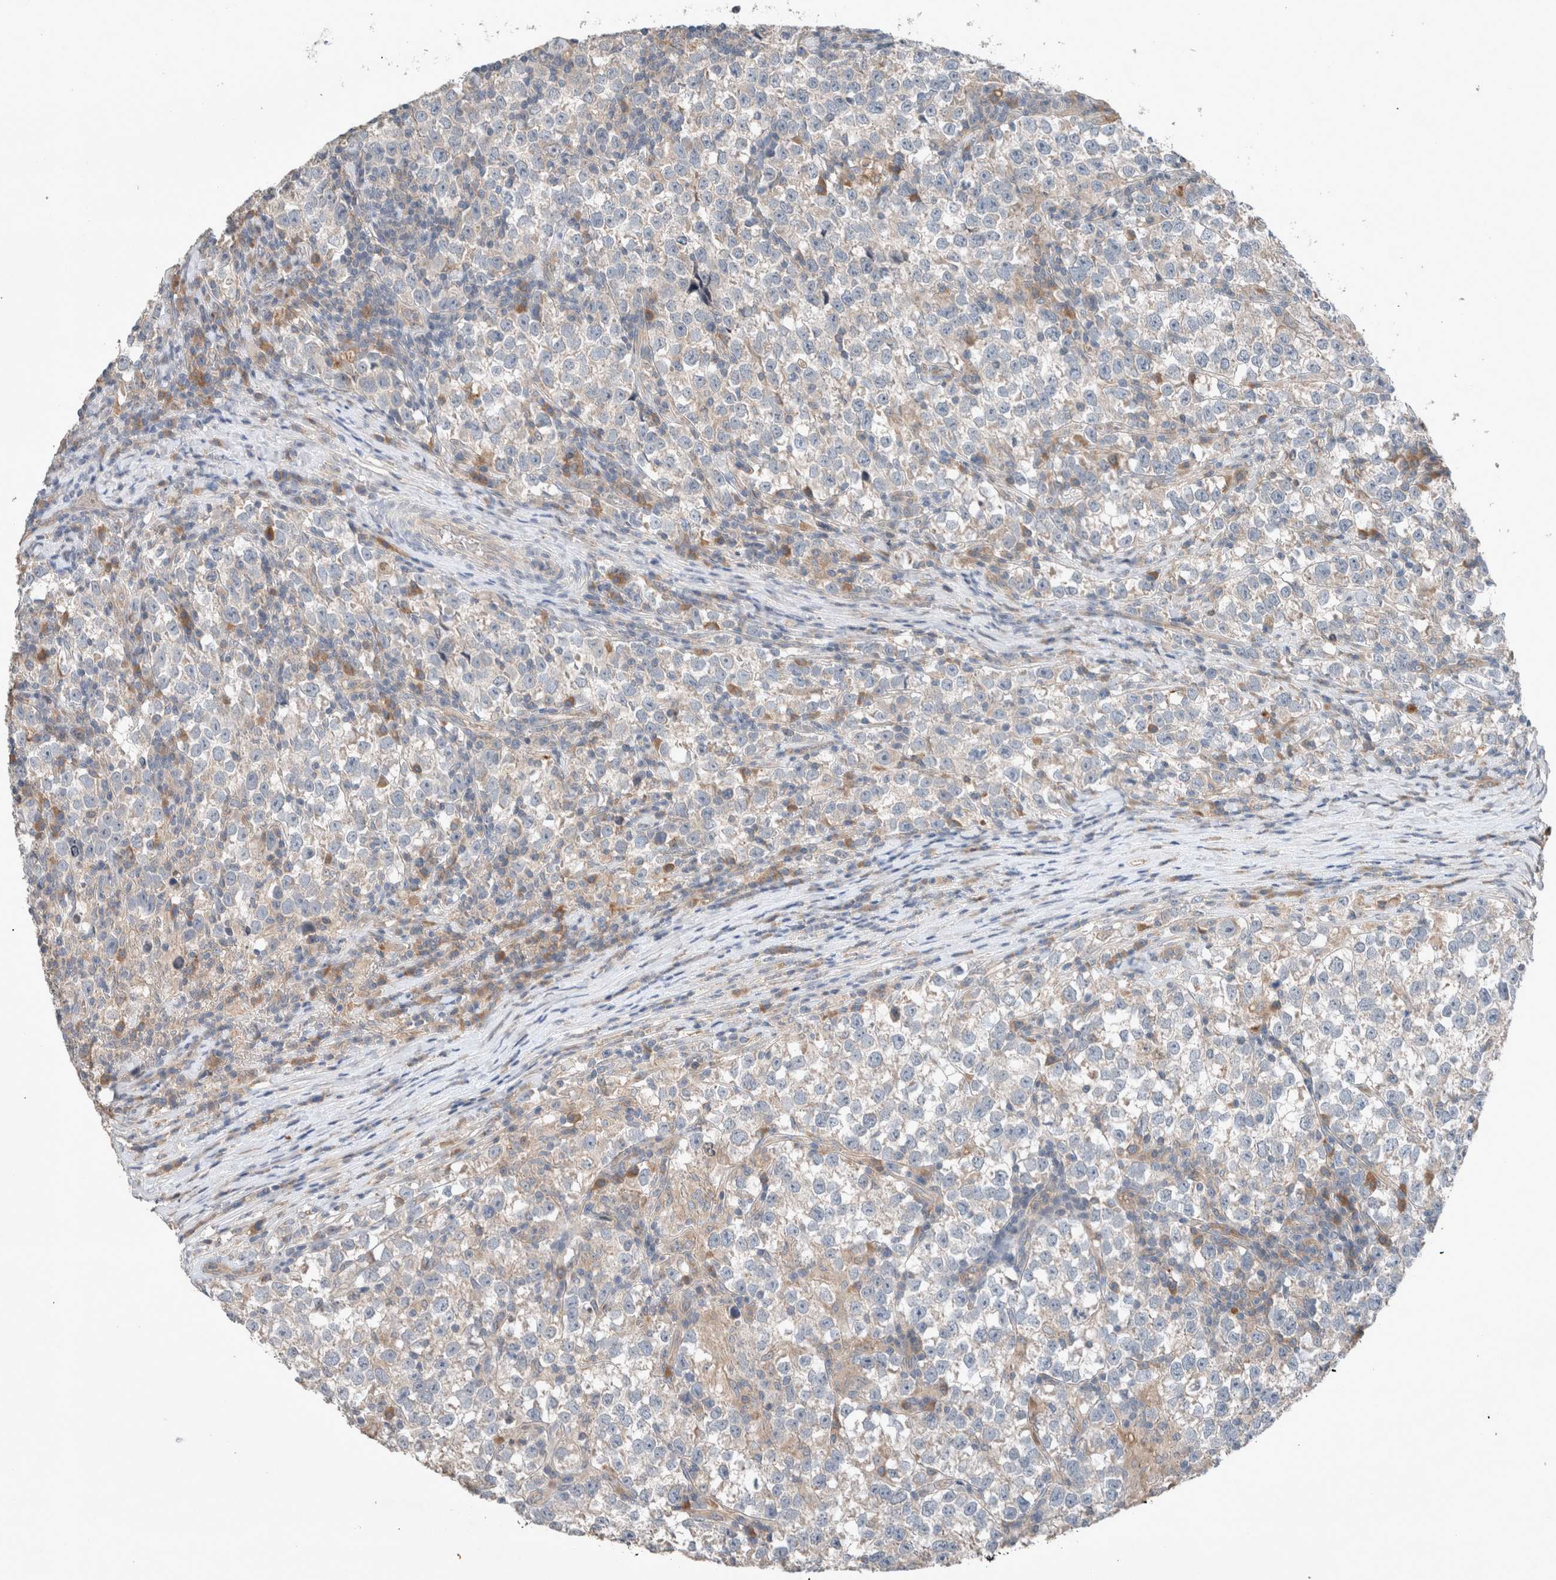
{"staining": {"intensity": "negative", "quantity": "none", "location": "none"}, "tissue": "testis cancer", "cell_type": "Tumor cells", "image_type": "cancer", "snomed": [{"axis": "morphology", "description": "Normal tissue, NOS"}, {"axis": "morphology", "description": "Seminoma, NOS"}, {"axis": "topography", "description": "Testis"}], "caption": "This micrograph is of testis cancer stained with immunohistochemistry to label a protein in brown with the nuclei are counter-stained blue. There is no staining in tumor cells. (DAB immunohistochemistry, high magnification).", "gene": "UGCG", "patient": {"sex": "male", "age": 43}}